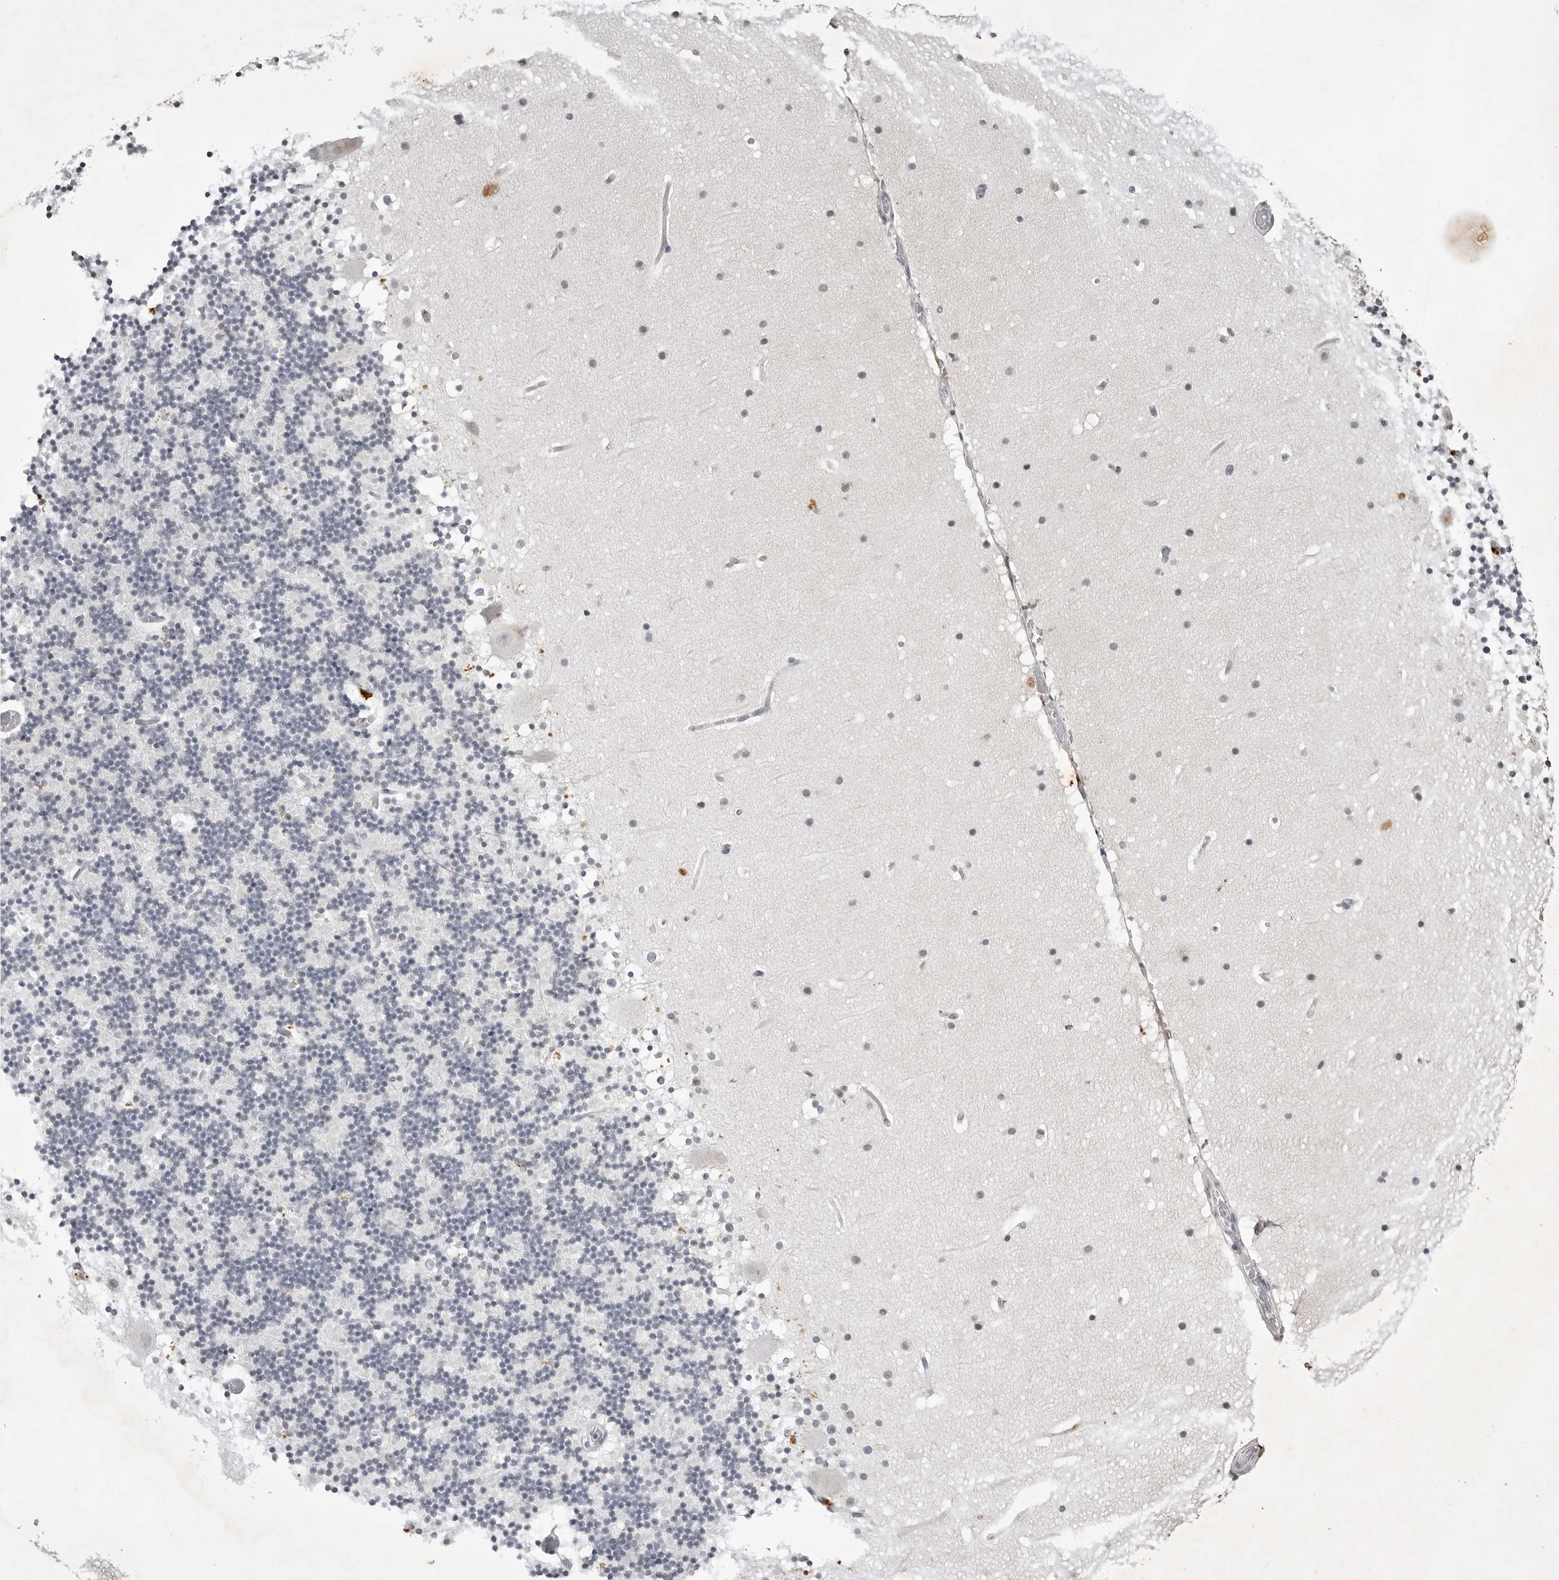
{"staining": {"intensity": "negative", "quantity": "none", "location": "none"}, "tissue": "cerebellum", "cell_type": "Cells in granular layer", "image_type": "normal", "snomed": [{"axis": "morphology", "description": "Normal tissue, NOS"}, {"axis": "topography", "description": "Cerebellum"}], "caption": "Cells in granular layer are negative for brown protein staining in normal cerebellum. The staining was performed using DAB to visualize the protein expression in brown, while the nuclei were stained in blue with hematoxylin (Magnification: 20x).", "gene": "RRM1", "patient": {"sex": "male", "age": 57}}